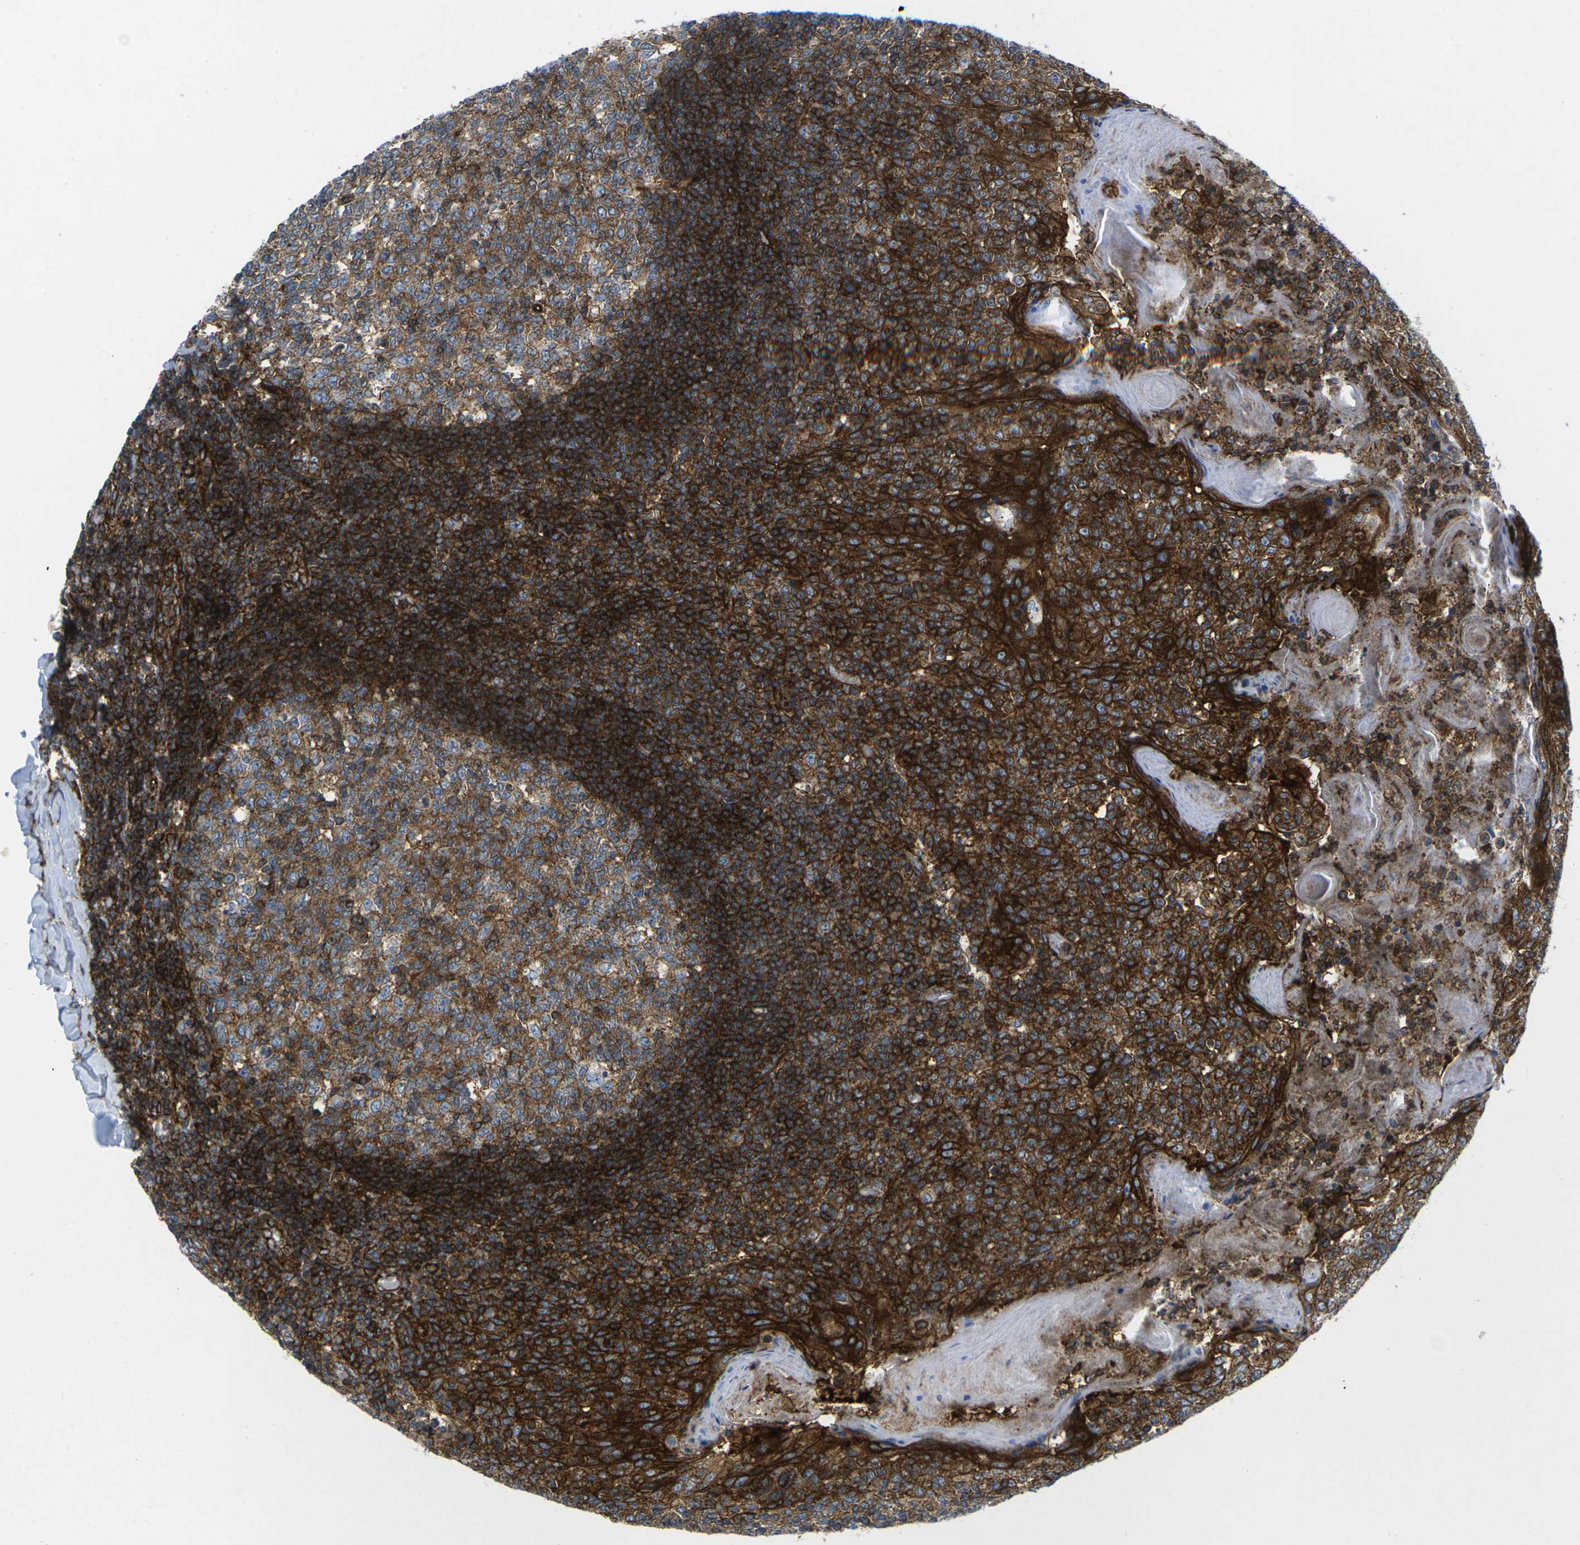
{"staining": {"intensity": "strong", "quantity": ">75%", "location": "cytoplasmic/membranous"}, "tissue": "tonsil", "cell_type": "Germinal center cells", "image_type": "normal", "snomed": [{"axis": "morphology", "description": "Normal tissue, NOS"}, {"axis": "topography", "description": "Tonsil"}], "caption": "A high amount of strong cytoplasmic/membranous expression is identified in about >75% of germinal center cells in unremarkable tonsil. Nuclei are stained in blue.", "gene": "IQGAP1", "patient": {"sex": "female", "age": 19}}